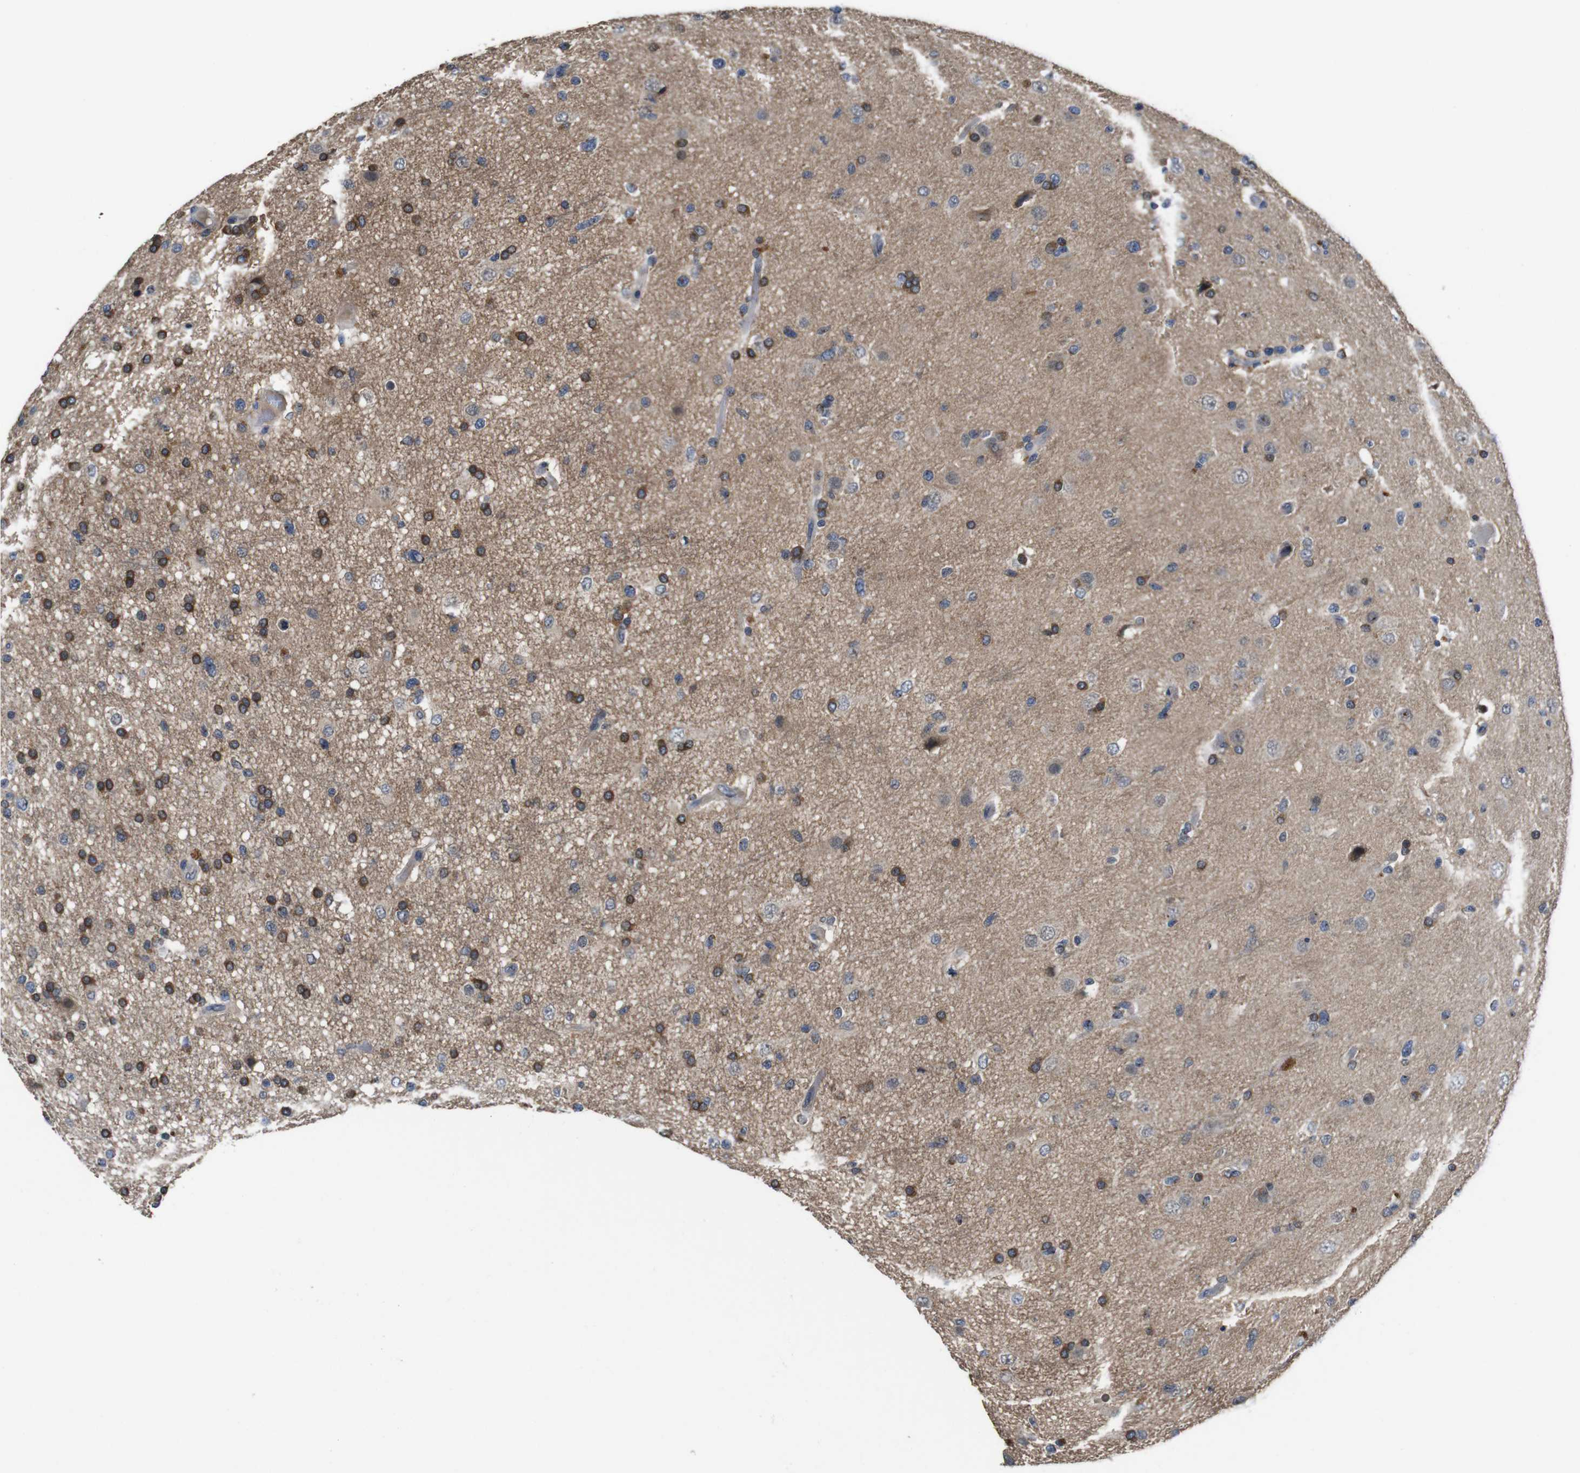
{"staining": {"intensity": "moderate", "quantity": "25%-75%", "location": "cytoplasmic/membranous"}, "tissue": "glioma", "cell_type": "Tumor cells", "image_type": "cancer", "snomed": [{"axis": "morphology", "description": "Glioma, malignant, High grade"}, {"axis": "topography", "description": "Brain"}], "caption": "A histopathology image showing moderate cytoplasmic/membranous staining in approximately 25%-75% of tumor cells in glioma, as visualized by brown immunohistochemical staining.", "gene": "GLIPR1", "patient": {"sex": "male", "age": 33}}